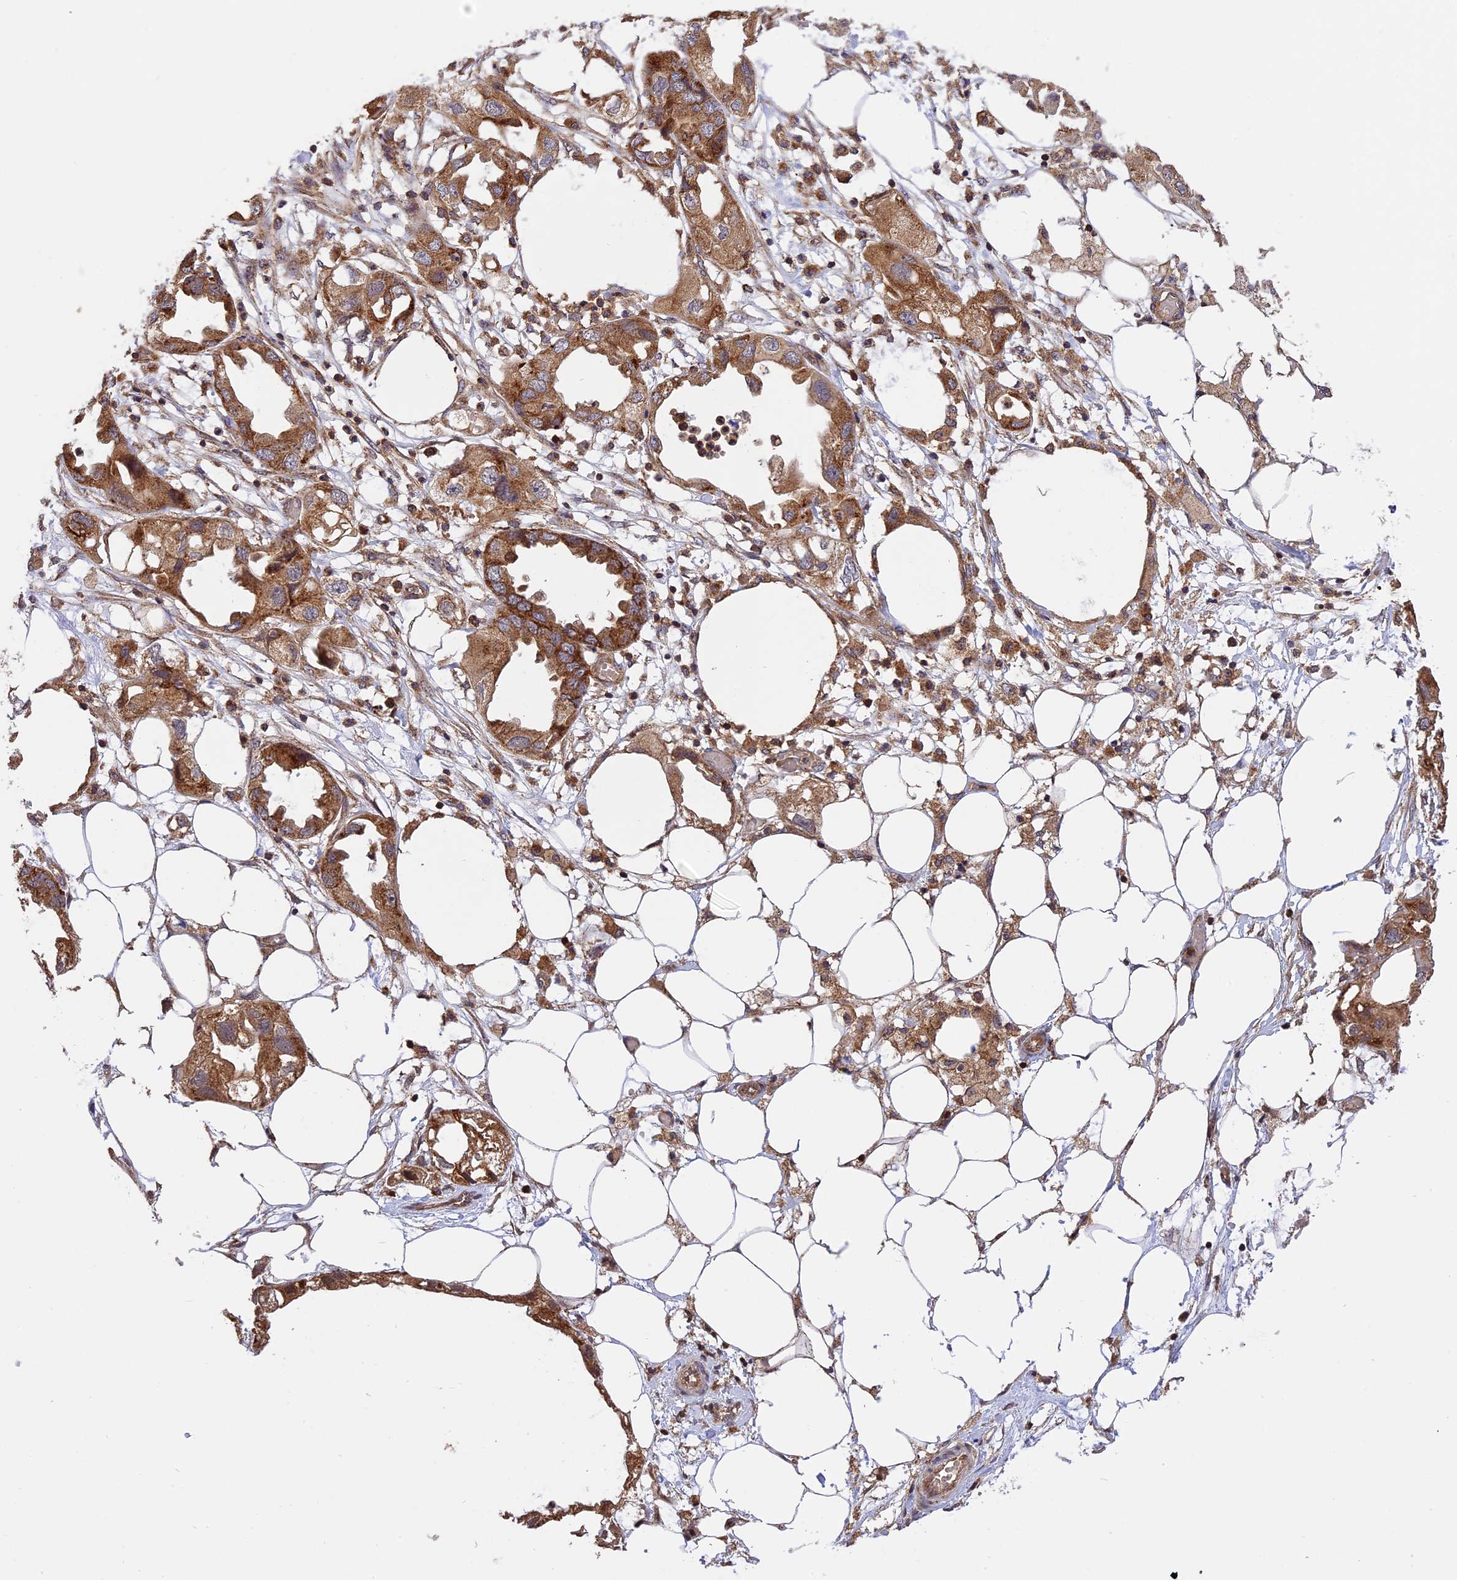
{"staining": {"intensity": "moderate", "quantity": ">75%", "location": "cytoplasmic/membranous"}, "tissue": "endometrial cancer", "cell_type": "Tumor cells", "image_type": "cancer", "snomed": [{"axis": "morphology", "description": "Adenocarcinoma, NOS"}, {"axis": "morphology", "description": "Adenocarcinoma, metastatic, NOS"}, {"axis": "topography", "description": "Adipose tissue"}, {"axis": "topography", "description": "Endometrium"}], "caption": "The immunohistochemical stain labels moderate cytoplasmic/membranous expression in tumor cells of metastatic adenocarcinoma (endometrial) tissue.", "gene": "PEX3", "patient": {"sex": "female", "age": 67}}